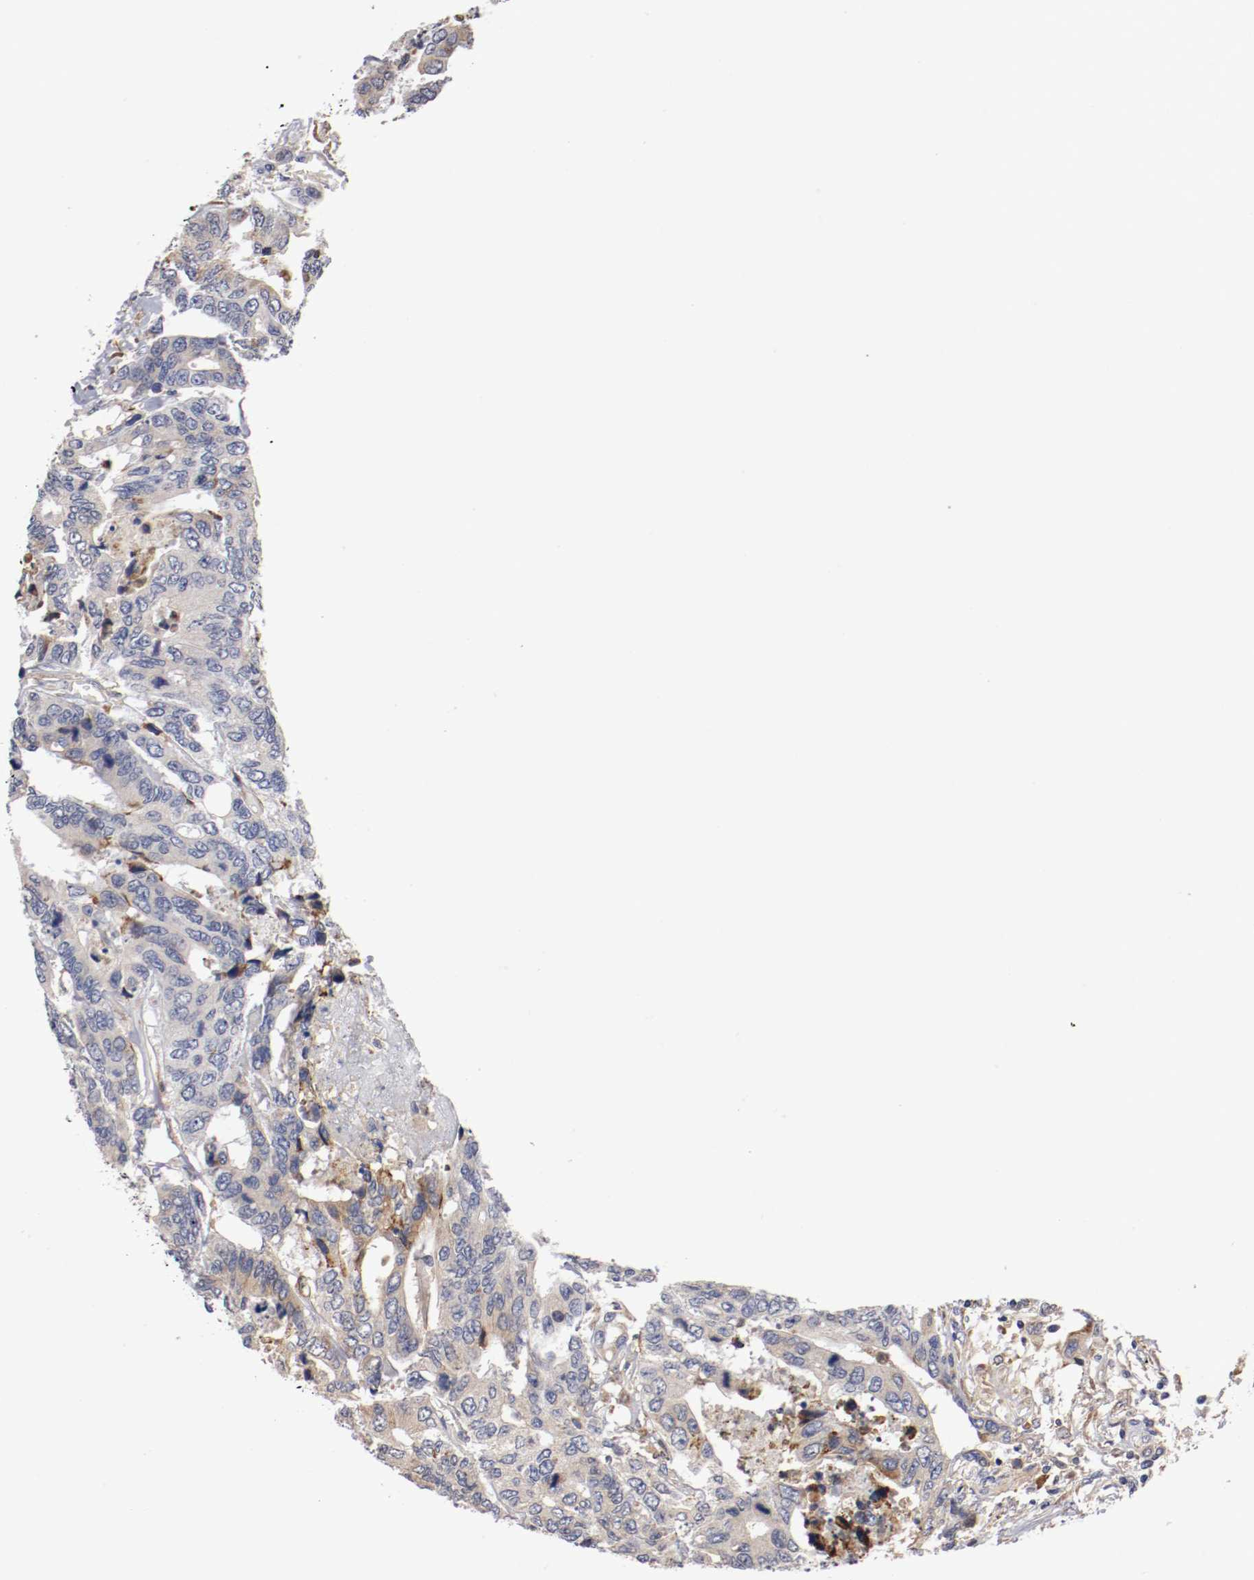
{"staining": {"intensity": "weak", "quantity": ">75%", "location": "cytoplasmic/membranous"}, "tissue": "colorectal cancer", "cell_type": "Tumor cells", "image_type": "cancer", "snomed": [{"axis": "morphology", "description": "Adenocarcinoma, NOS"}, {"axis": "topography", "description": "Rectum"}], "caption": "Tumor cells display weak cytoplasmic/membranous staining in approximately >75% of cells in colorectal cancer.", "gene": "TNFSF13", "patient": {"sex": "male", "age": 55}}